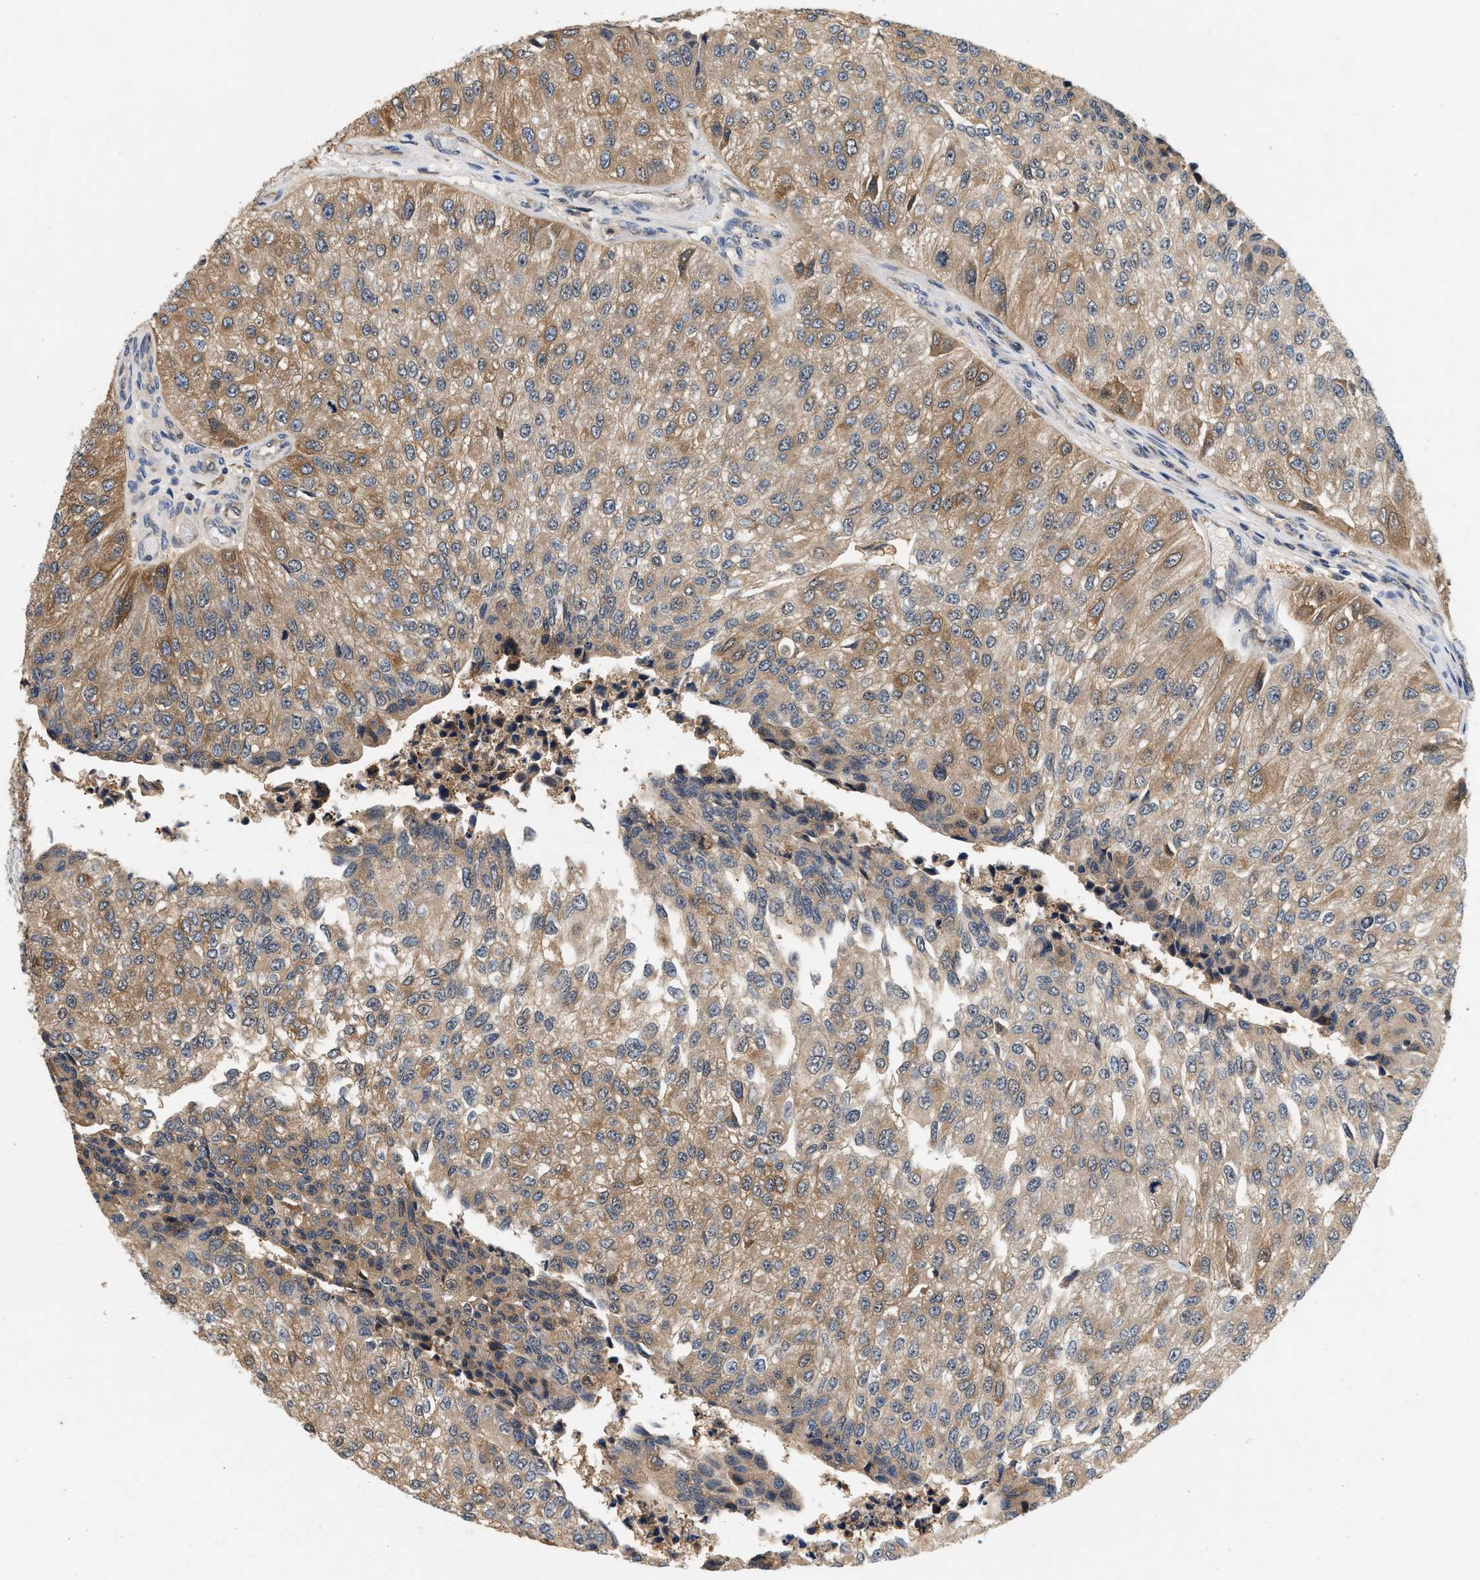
{"staining": {"intensity": "moderate", "quantity": ">75%", "location": "cytoplasmic/membranous"}, "tissue": "urothelial cancer", "cell_type": "Tumor cells", "image_type": "cancer", "snomed": [{"axis": "morphology", "description": "Urothelial carcinoma, High grade"}, {"axis": "topography", "description": "Kidney"}, {"axis": "topography", "description": "Urinary bladder"}], "caption": "Protein expression analysis of urothelial cancer reveals moderate cytoplasmic/membranous staining in about >75% of tumor cells.", "gene": "FAM78A", "patient": {"sex": "male", "age": 77}}